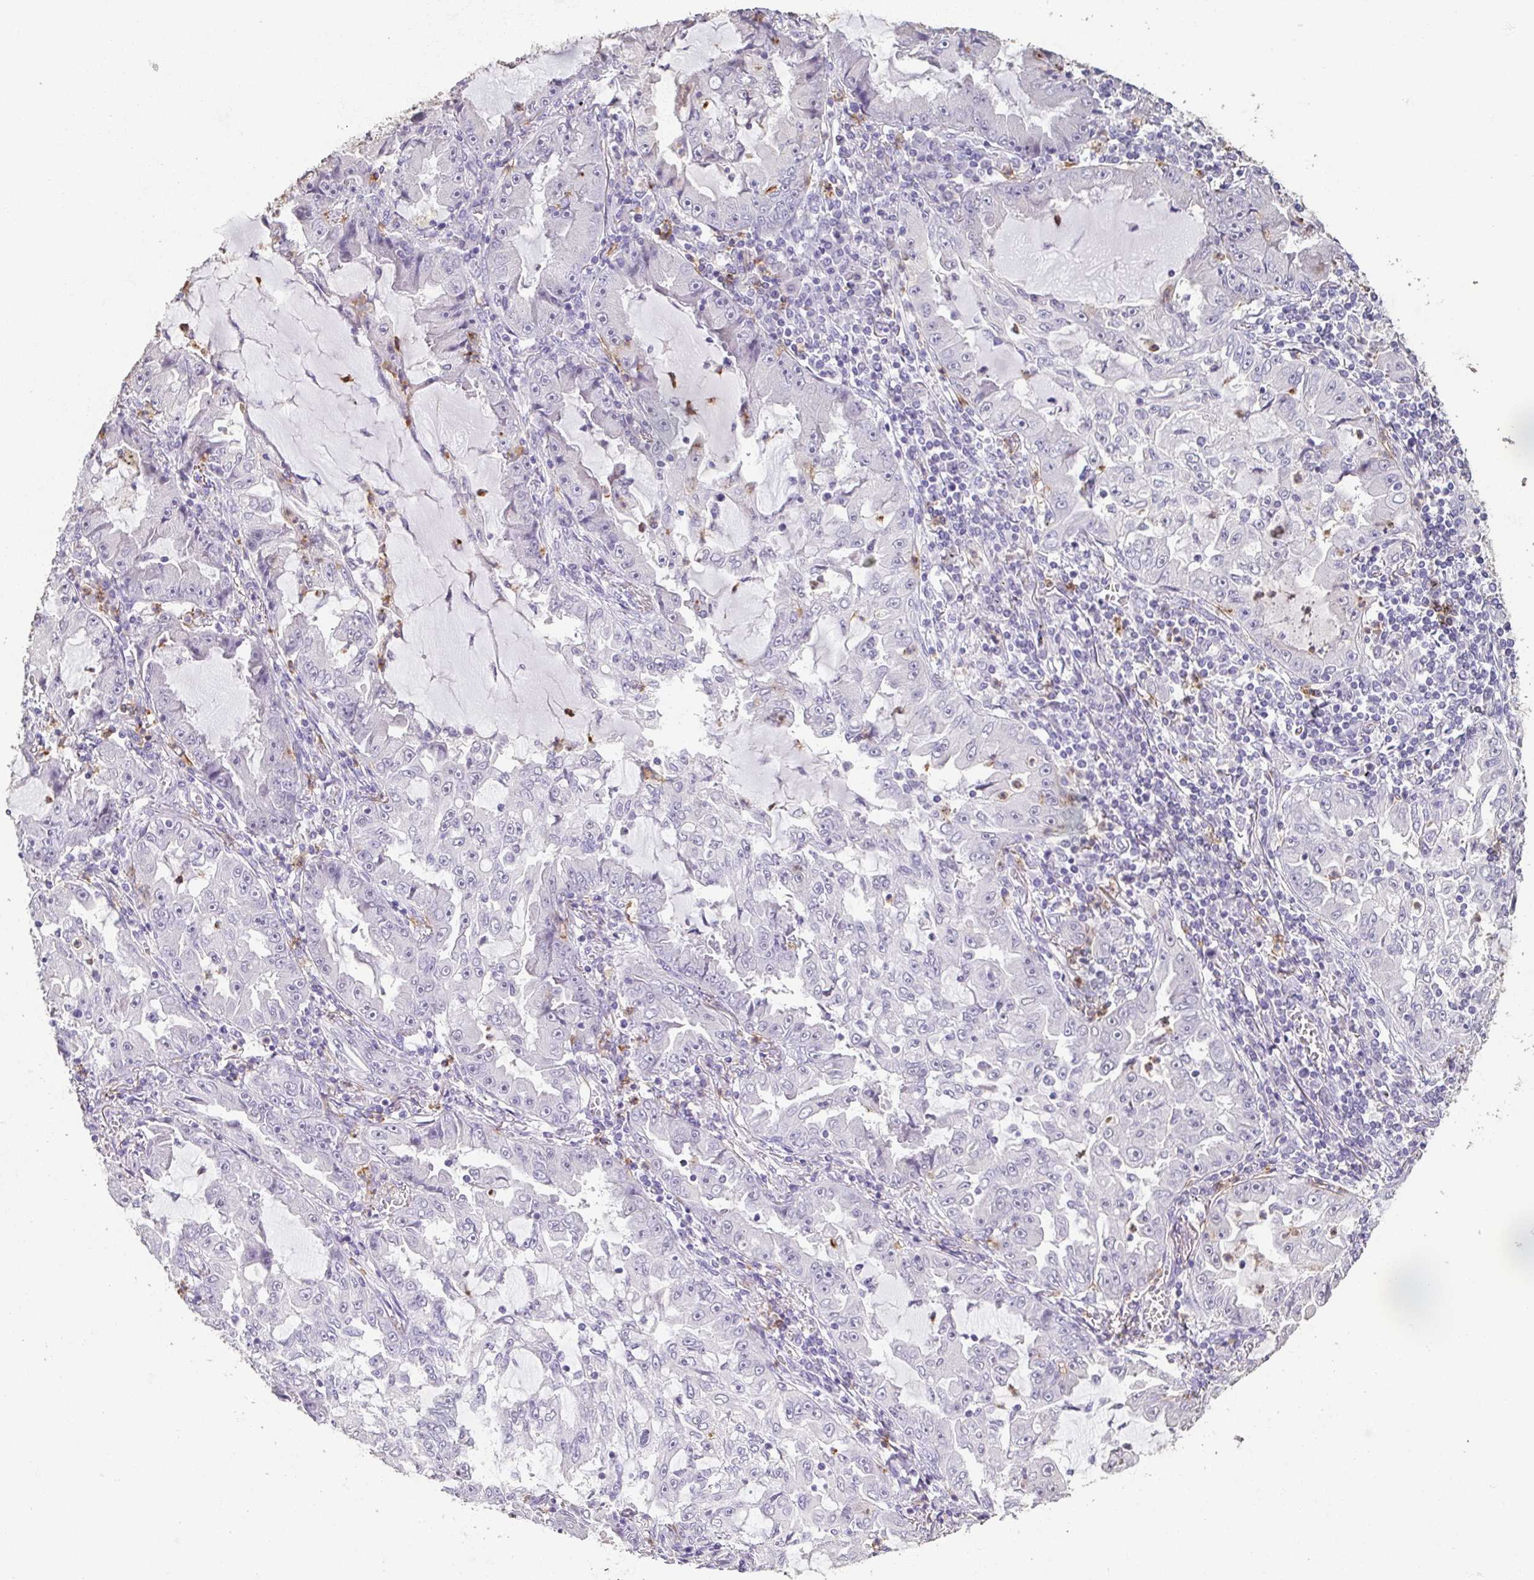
{"staining": {"intensity": "negative", "quantity": "none", "location": "none"}, "tissue": "lung cancer", "cell_type": "Tumor cells", "image_type": "cancer", "snomed": [{"axis": "morphology", "description": "Adenocarcinoma, NOS"}, {"axis": "topography", "description": "Lung"}], "caption": "An immunohistochemistry micrograph of lung cancer (adenocarcinoma) is shown. There is no staining in tumor cells of lung cancer (adenocarcinoma).", "gene": "BPIFA2", "patient": {"sex": "female", "age": 52}}